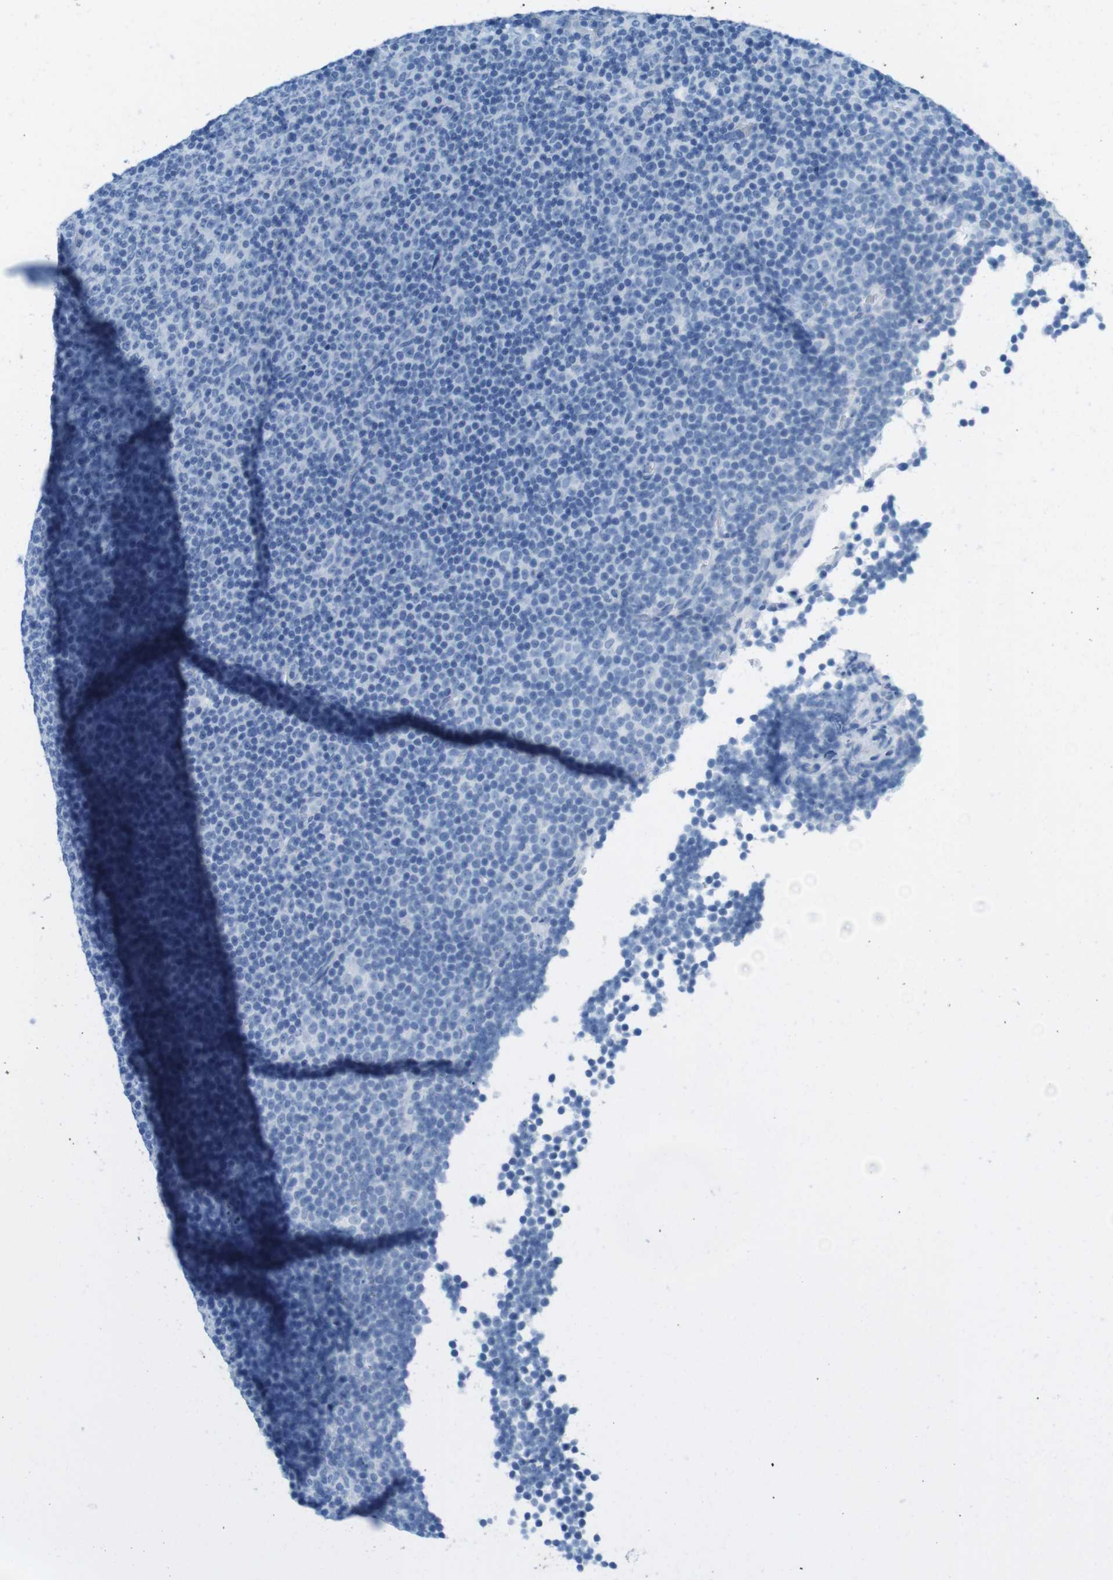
{"staining": {"intensity": "negative", "quantity": "none", "location": "none"}, "tissue": "lymphoma", "cell_type": "Tumor cells", "image_type": "cancer", "snomed": [{"axis": "morphology", "description": "Malignant lymphoma, non-Hodgkin's type, Low grade"}, {"axis": "topography", "description": "Lymph node"}], "caption": "There is no significant staining in tumor cells of lymphoma.", "gene": "GAP43", "patient": {"sex": "female", "age": 67}}